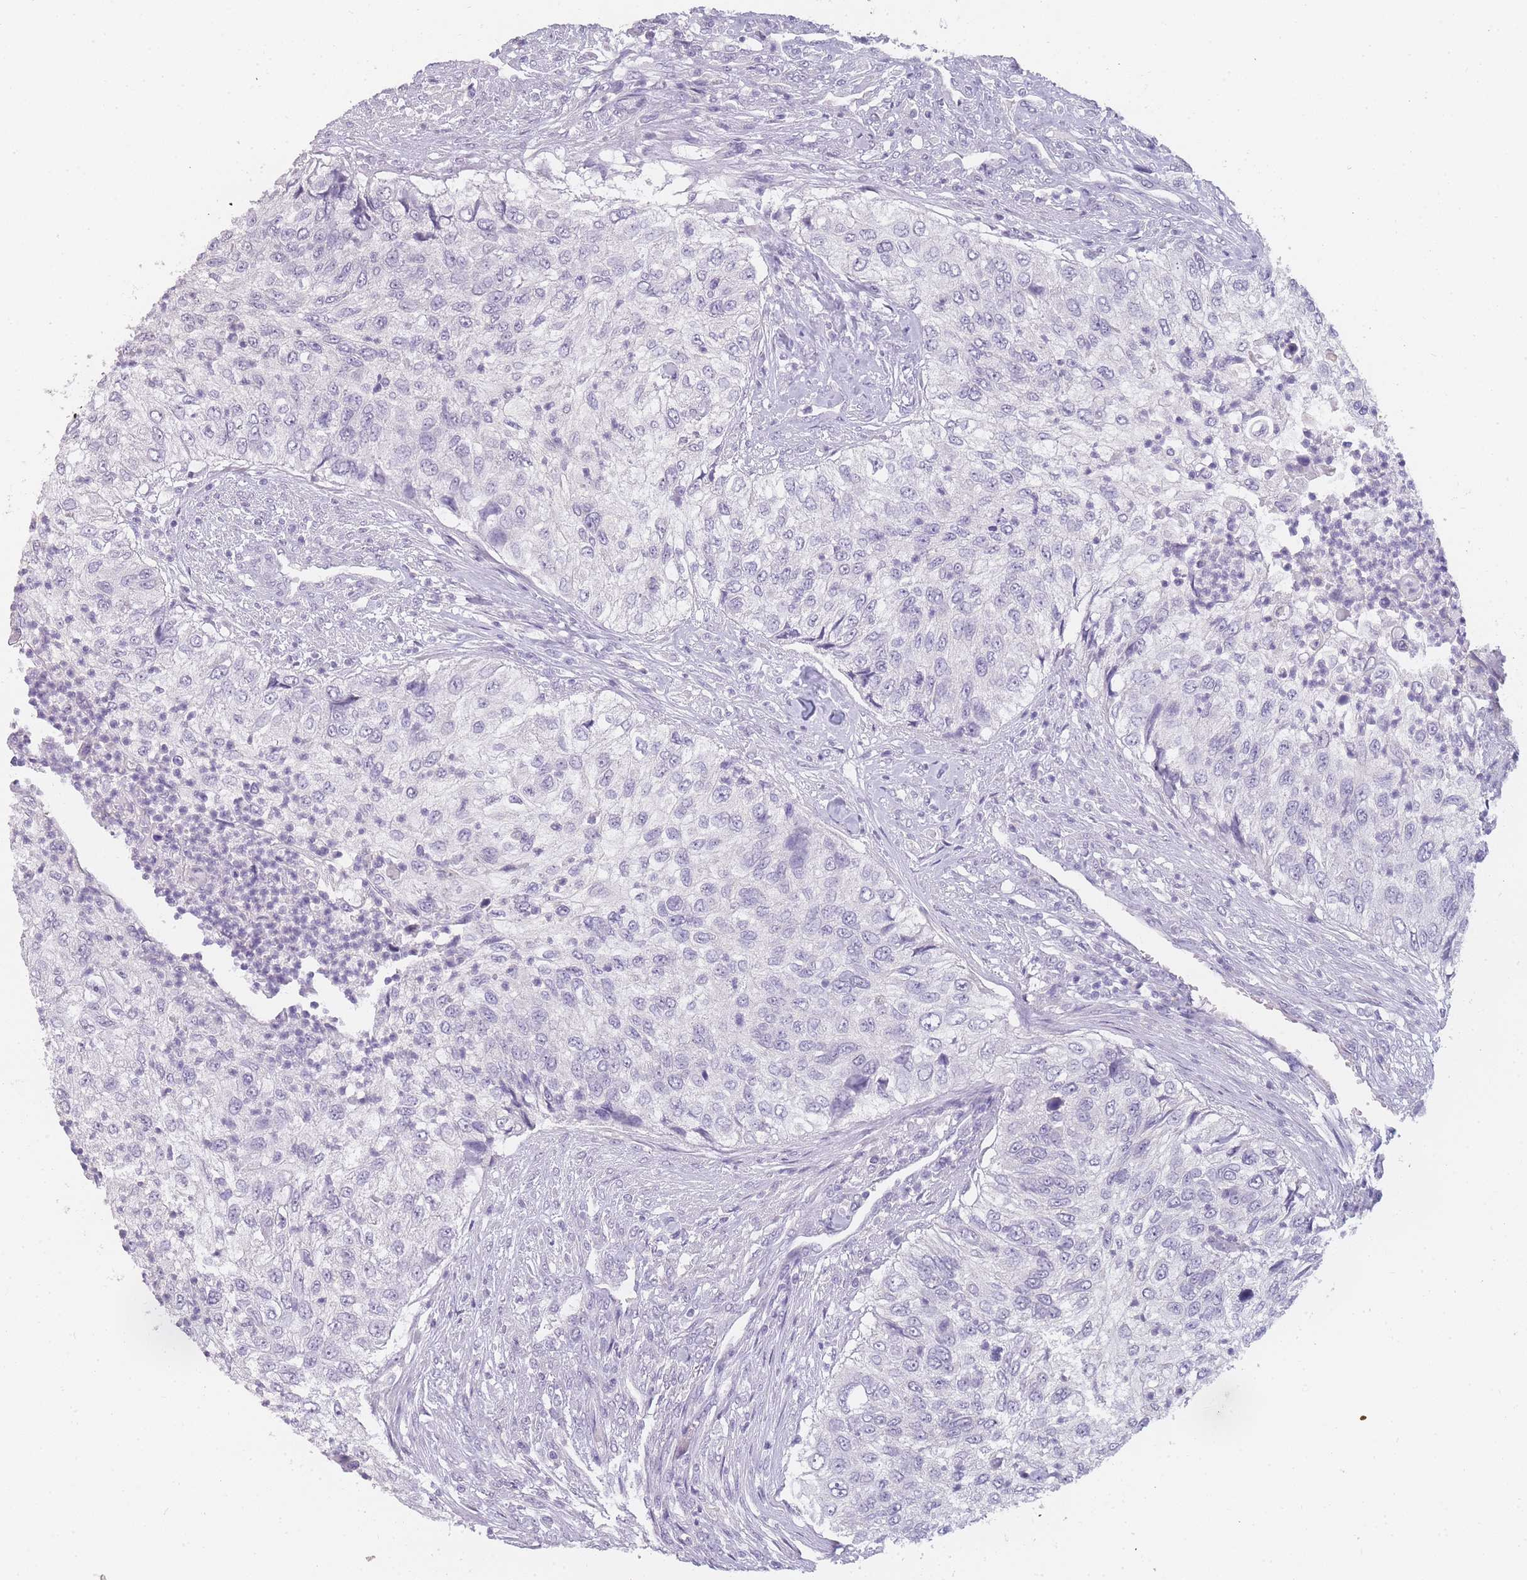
{"staining": {"intensity": "negative", "quantity": "none", "location": "none"}, "tissue": "urothelial cancer", "cell_type": "Tumor cells", "image_type": "cancer", "snomed": [{"axis": "morphology", "description": "Urothelial carcinoma, High grade"}, {"axis": "topography", "description": "Urinary bladder"}], "caption": "Immunohistochemical staining of human urothelial cancer reveals no significant expression in tumor cells. (Stains: DAB (3,3'-diaminobenzidine) immunohistochemistry with hematoxylin counter stain, Microscopy: brightfield microscopy at high magnification).", "gene": "INS", "patient": {"sex": "female", "age": 60}}